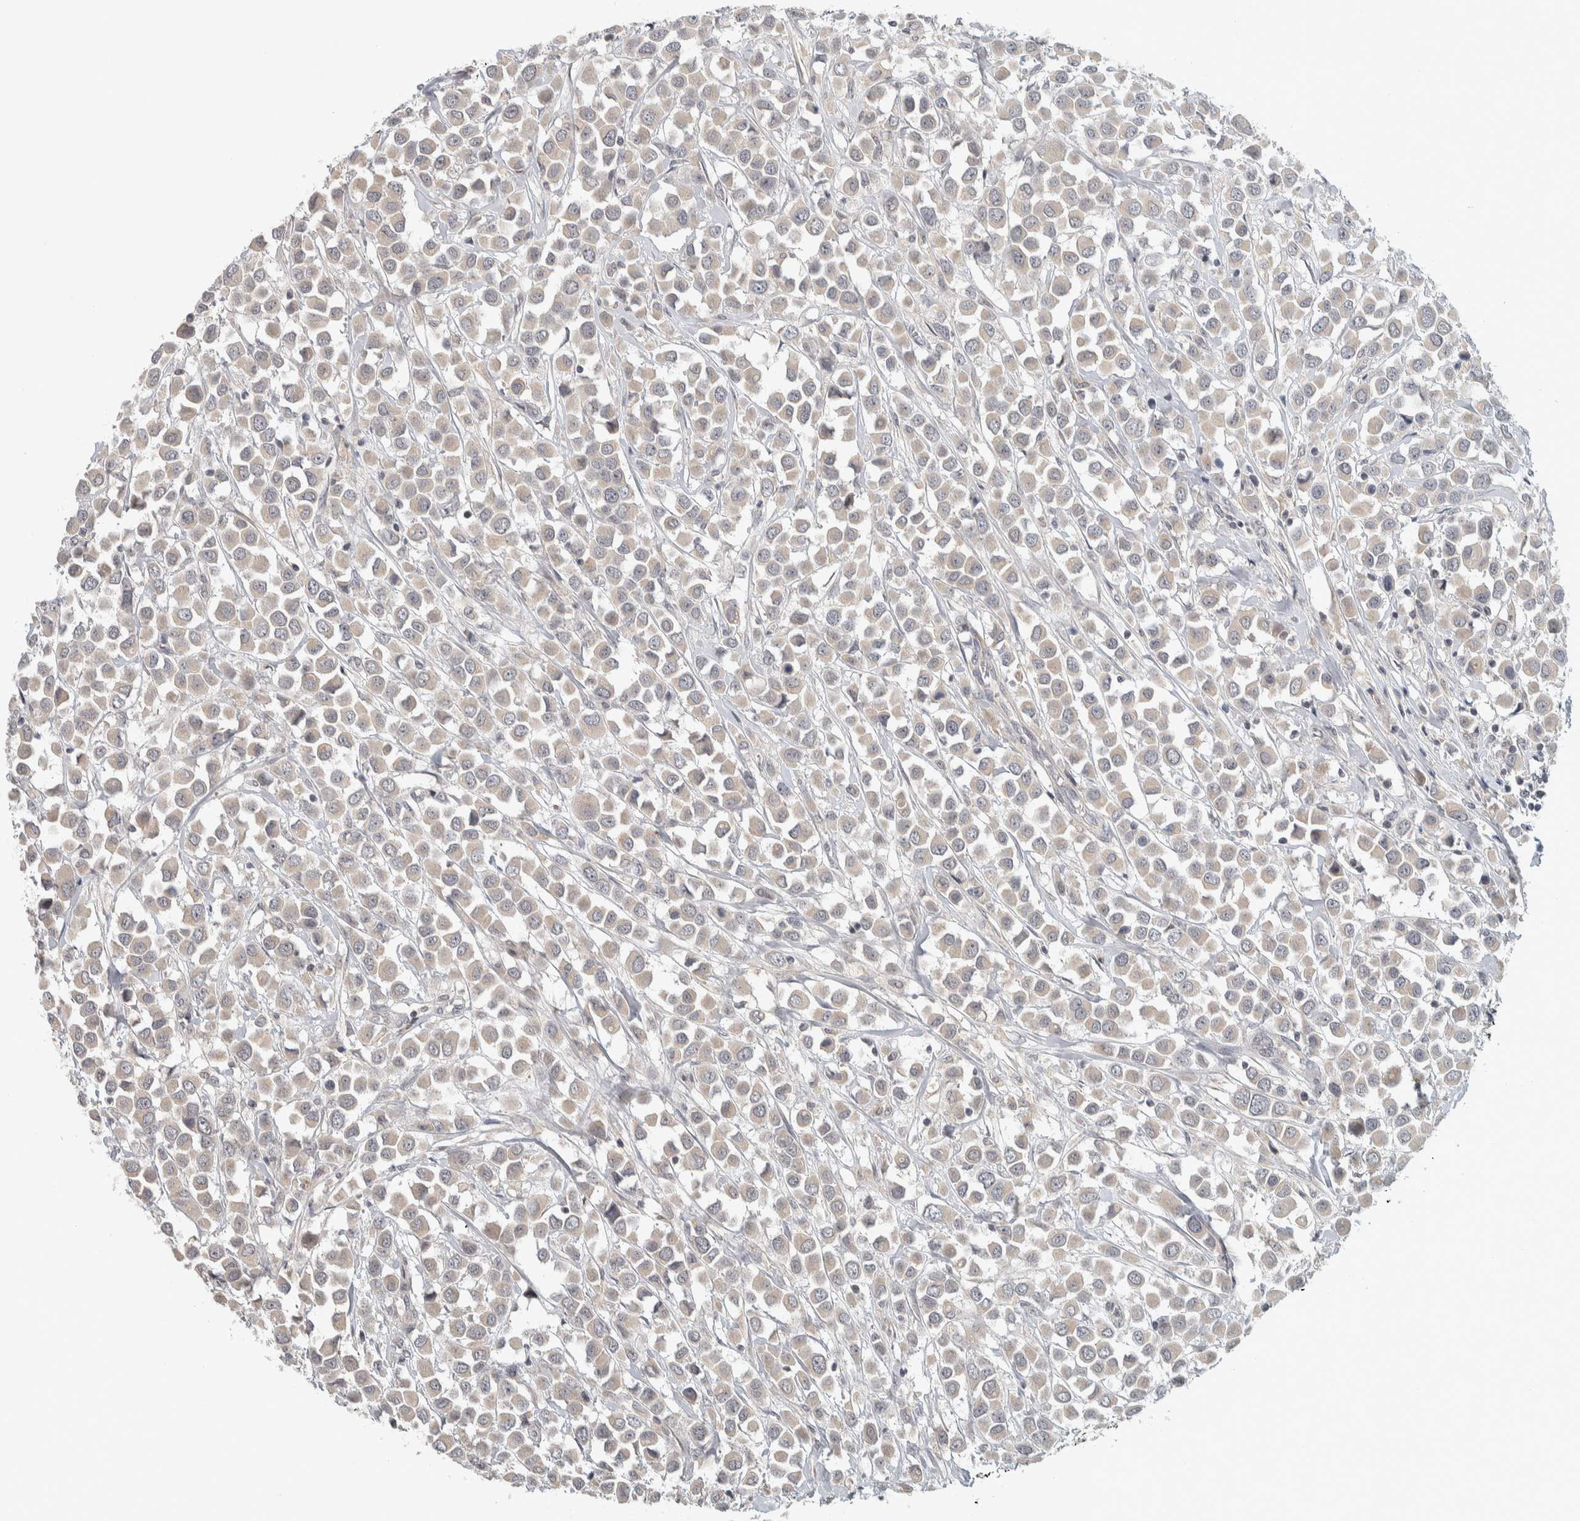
{"staining": {"intensity": "weak", "quantity": "<25%", "location": "cytoplasmic/membranous"}, "tissue": "breast cancer", "cell_type": "Tumor cells", "image_type": "cancer", "snomed": [{"axis": "morphology", "description": "Duct carcinoma"}, {"axis": "topography", "description": "Breast"}], "caption": "An immunohistochemistry micrograph of breast infiltrating ductal carcinoma is shown. There is no staining in tumor cells of breast infiltrating ductal carcinoma.", "gene": "AFP", "patient": {"sex": "female", "age": 61}}